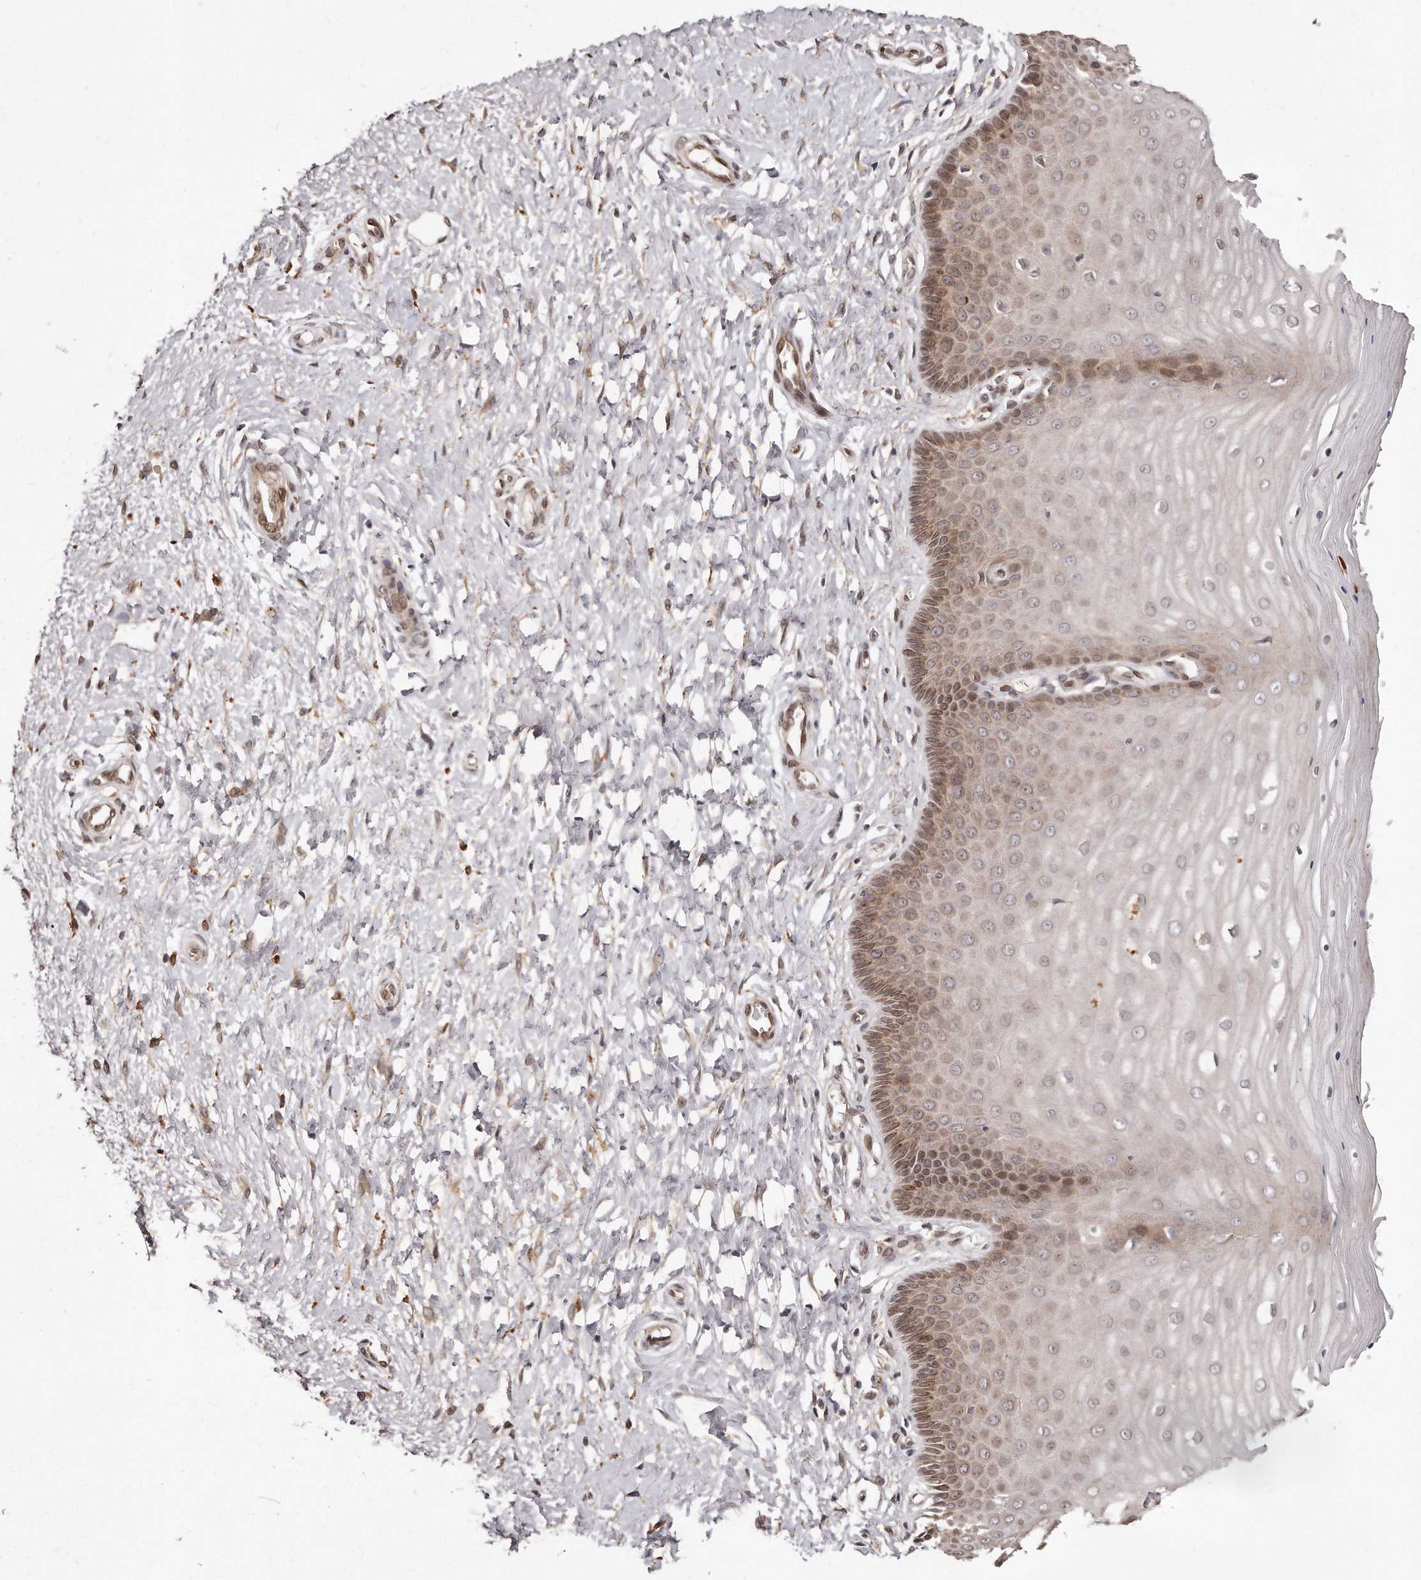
{"staining": {"intensity": "moderate", "quantity": ">75%", "location": "cytoplasmic/membranous,nuclear"}, "tissue": "cervix", "cell_type": "Glandular cells", "image_type": "normal", "snomed": [{"axis": "morphology", "description": "Normal tissue, NOS"}, {"axis": "topography", "description": "Cervix"}], "caption": "Unremarkable cervix shows moderate cytoplasmic/membranous,nuclear staining in about >75% of glandular cells The staining was performed using DAB (3,3'-diaminobenzidine) to visualize the protein expression in brown, while the nuclei were stained in blue with hematoxylin (Magnification: 20x)..", "gene": "HASPIN", "patient": {"sex": "female", "age": 55}}